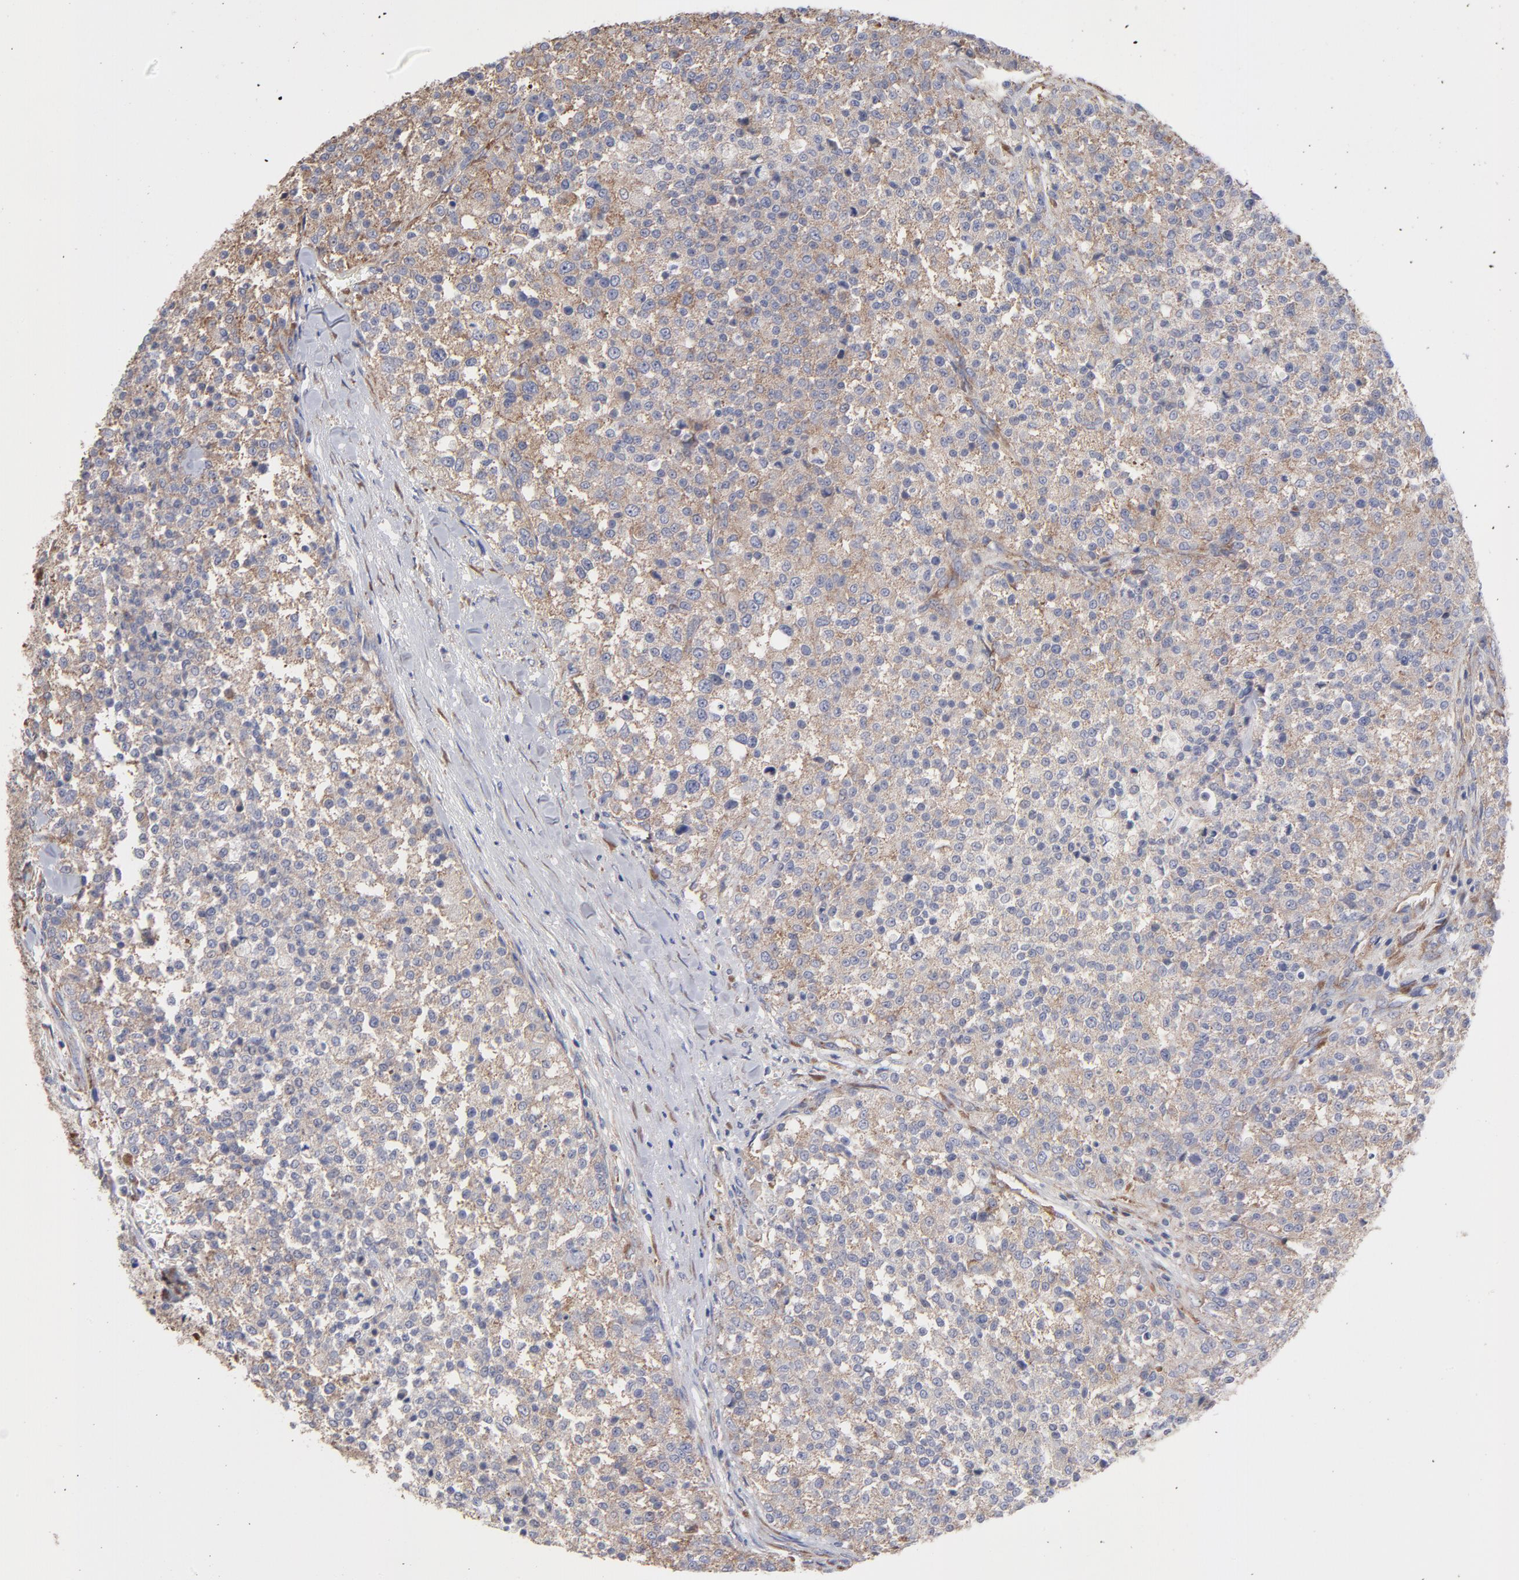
{"staining": {"intensity": "weak", "quantity": "25%-75%", "location": "cytoplasmic/membranous"}, "tissue": "testis cancer", "cell_type": "Tumor cells", "image_type": "cancer", "snomed": [{"axis": "morphology", "description": "Seminoma, NOS"}, {"axis": "topography", "description": "Testis"}], "caption": "IHC (DAB (3,3'-diaminobenzidine)) staining of human testis seminoma reveals weak cytoplasmic/membranous protein expression in approximately 25%-75% of tumor cells. The protein of interest is stained brown, and the nuclei are stained in blue (DAB IHC with brightfield microscopy, high magnification).", "gene": "RPL3", "patient": {"sex": "male", "age": 59}}